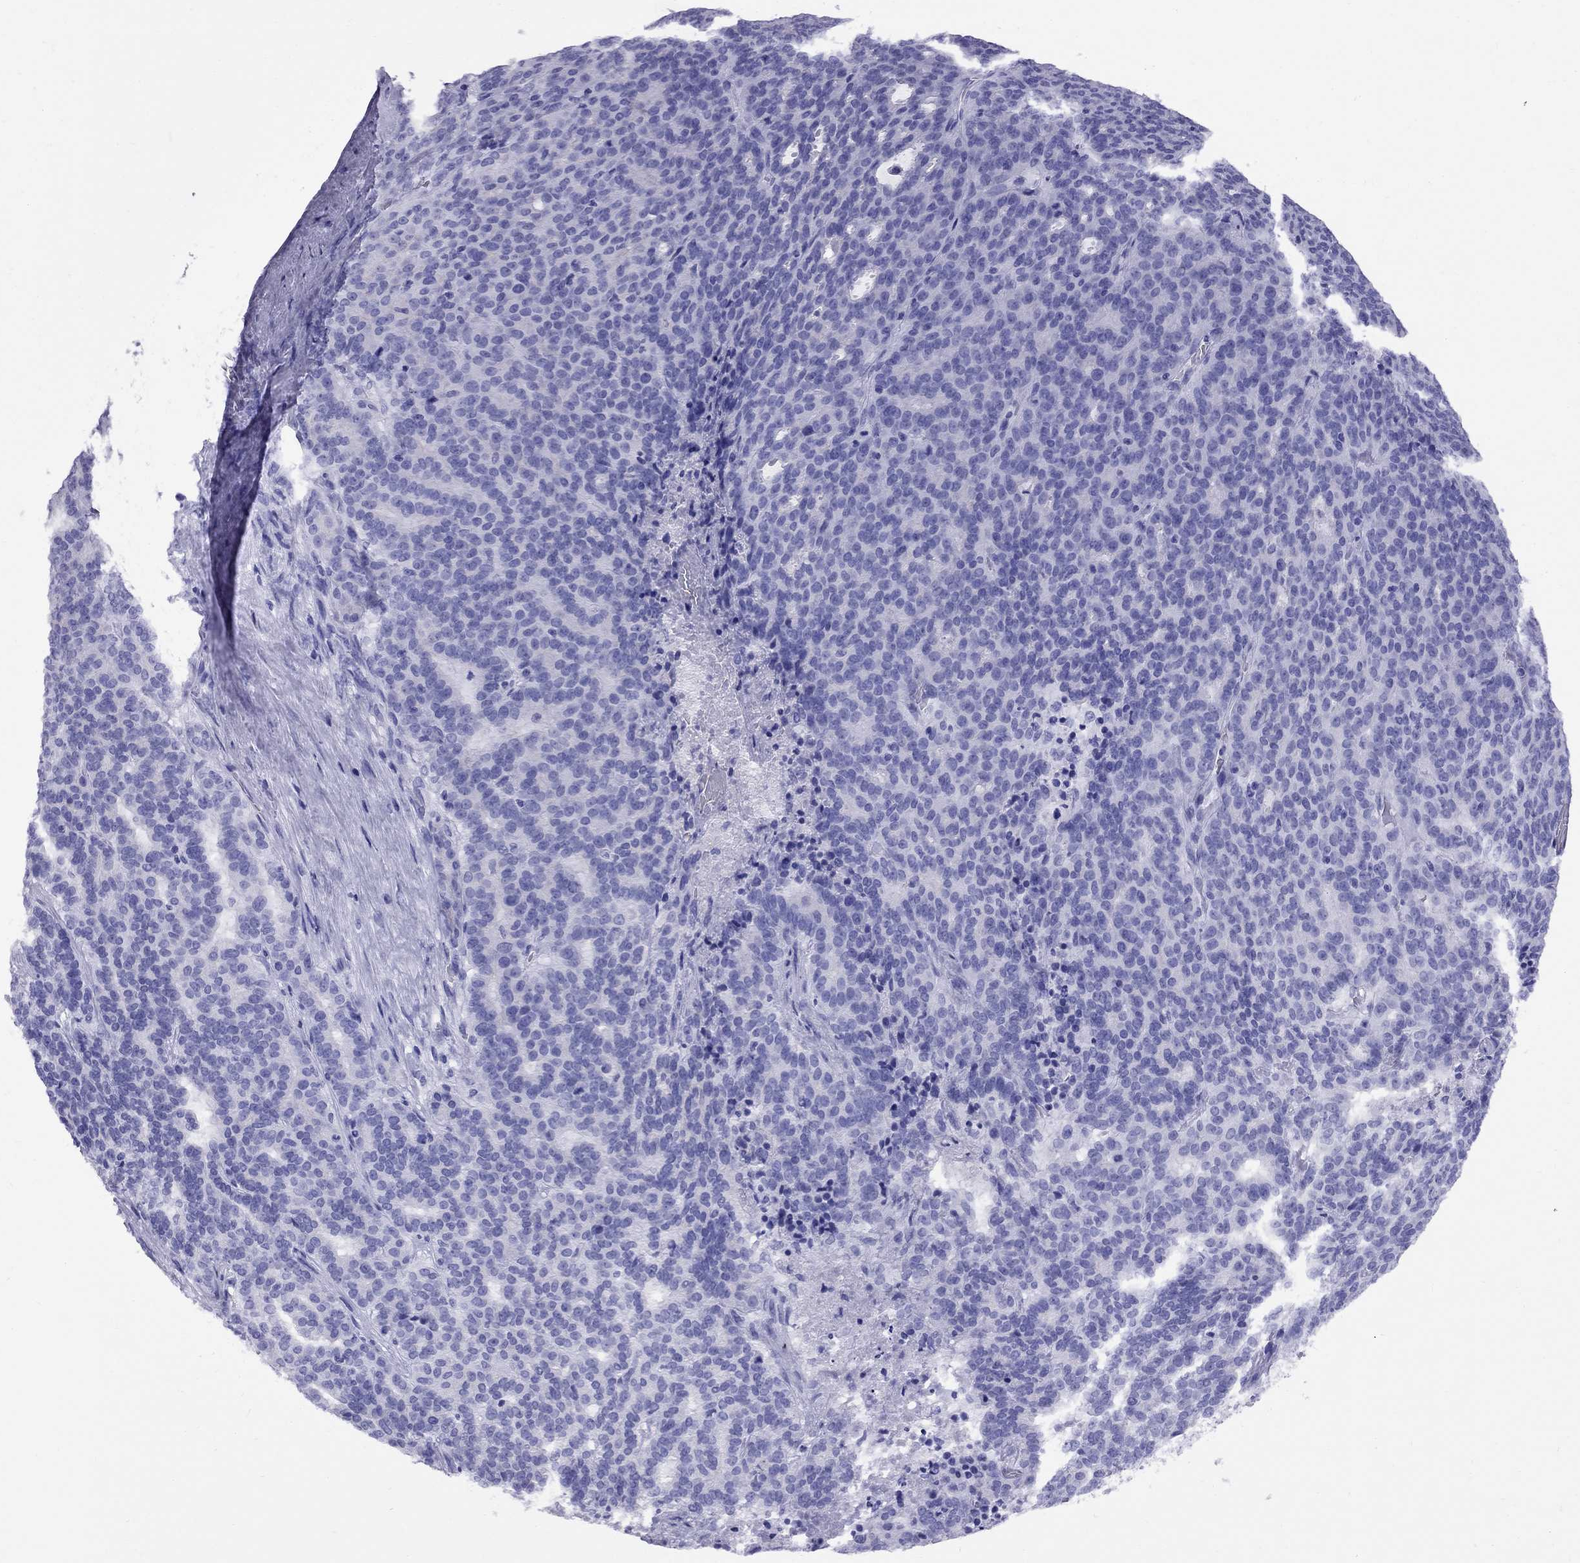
{"staining": {"intensity": "negative", "quantity": "none", "location": "none"}, "tissue": "liver cancer", "cell_type": "Tumor cells", "image_type": "cancer", "snomed": [{"axis": "morphology", "description": "Cholangiocarcinoma"}, {"axis": "topography", "description": "Liver"}], "caption": "Tumor cells are negative for brown protein staining in cholangiocarcinoma (liver).", "gene": "AVPR1B", "patient": {"sex": "female", "age": 47}}